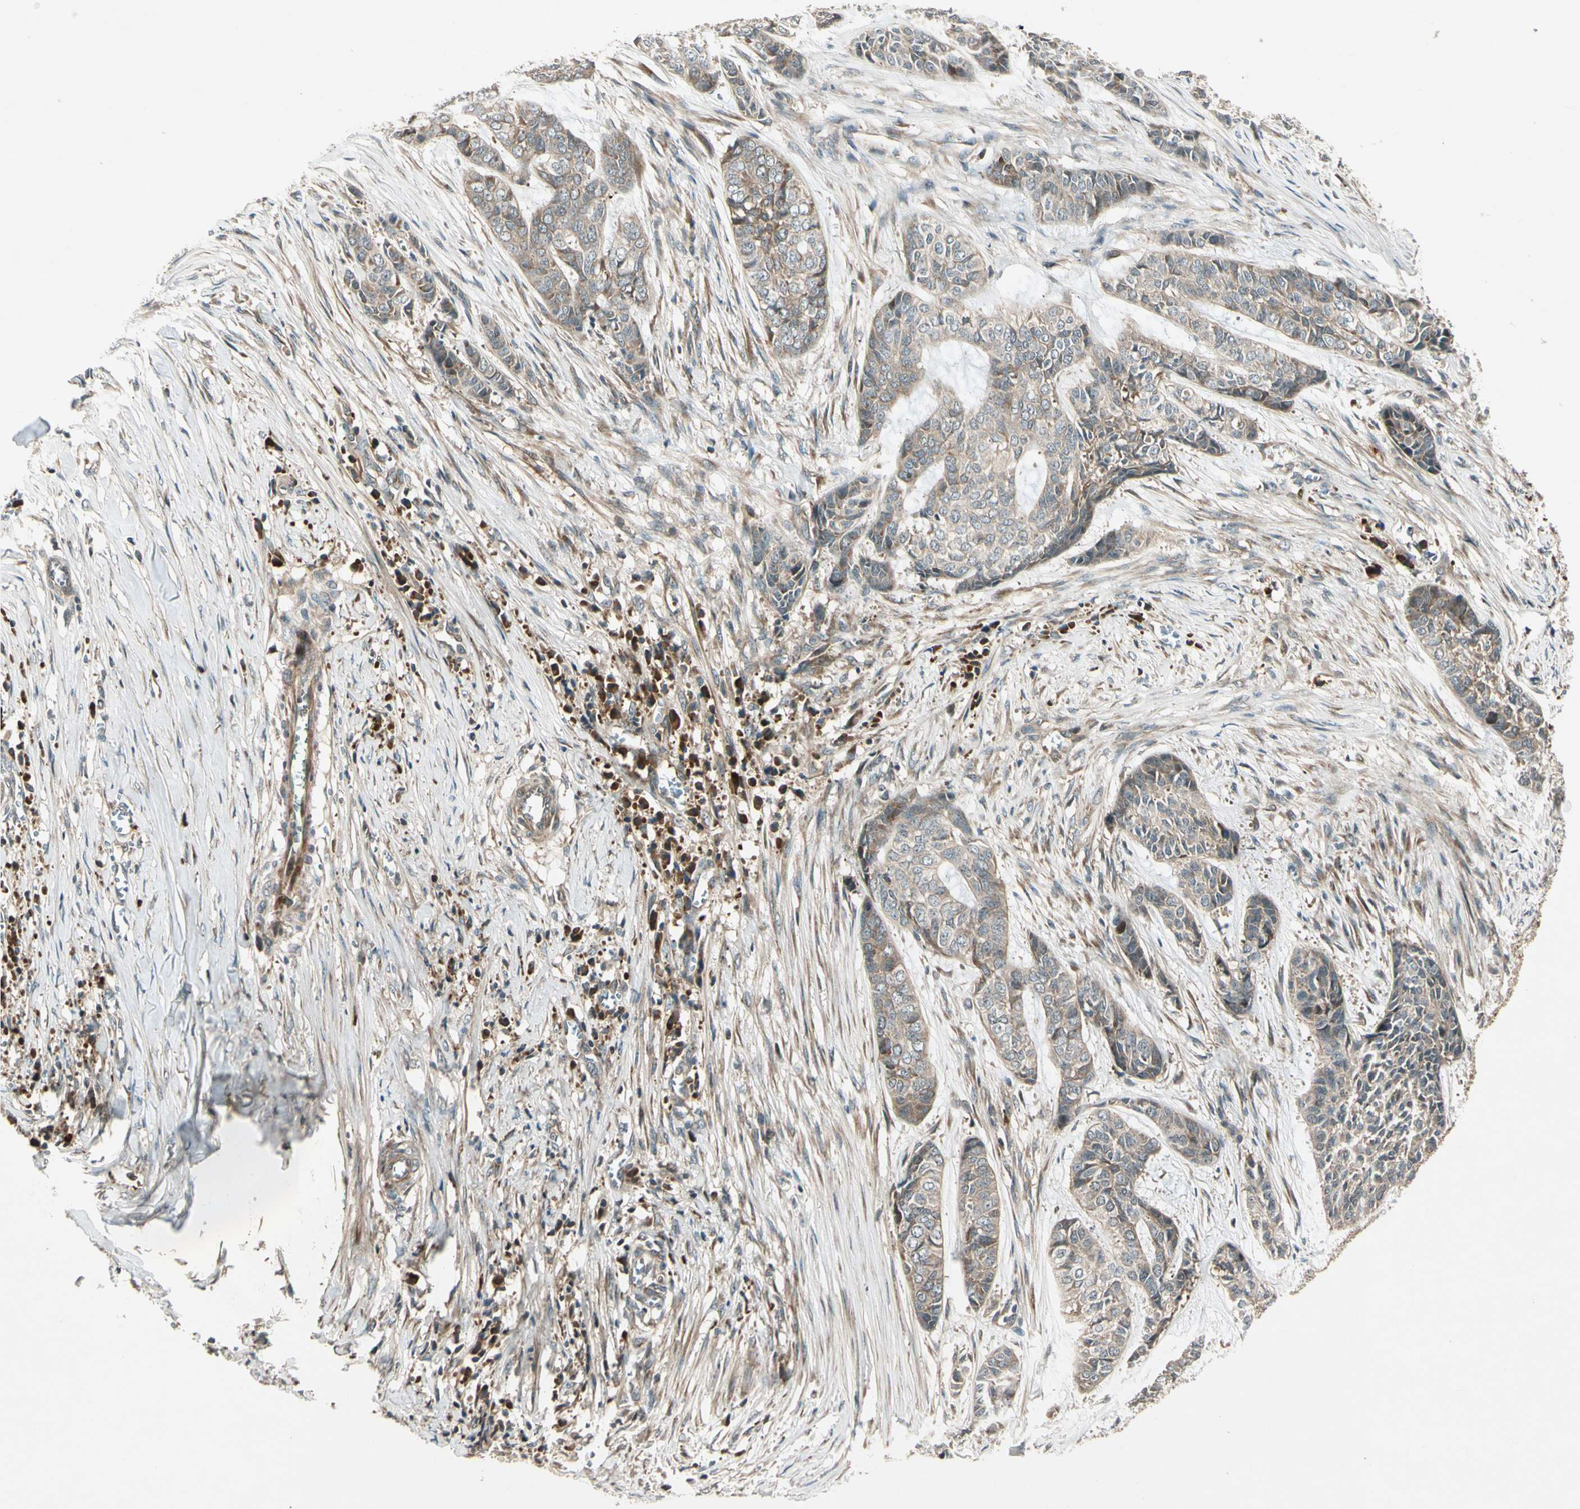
{"staining": {"intensity": "weak", "quantity": ">75%", "location": "cytoplasmic/membranous"}, "tissue": "skin cancer", "cell_type": "Tumor cells", "image_type": "cancer", "snomed": [{"axis": "morphology", "description": "Basal cell carcinoma"}, {"axis": "topography", "description": "Skin"}], "caption": "Immunohistochemical staining of human skin cancer reveals weak cytoplasmic/membranous protein staining in approximately >75% of tumor cells.", "gene": "ACVR1C", "patient": {"sex": "female", "age": 64}}